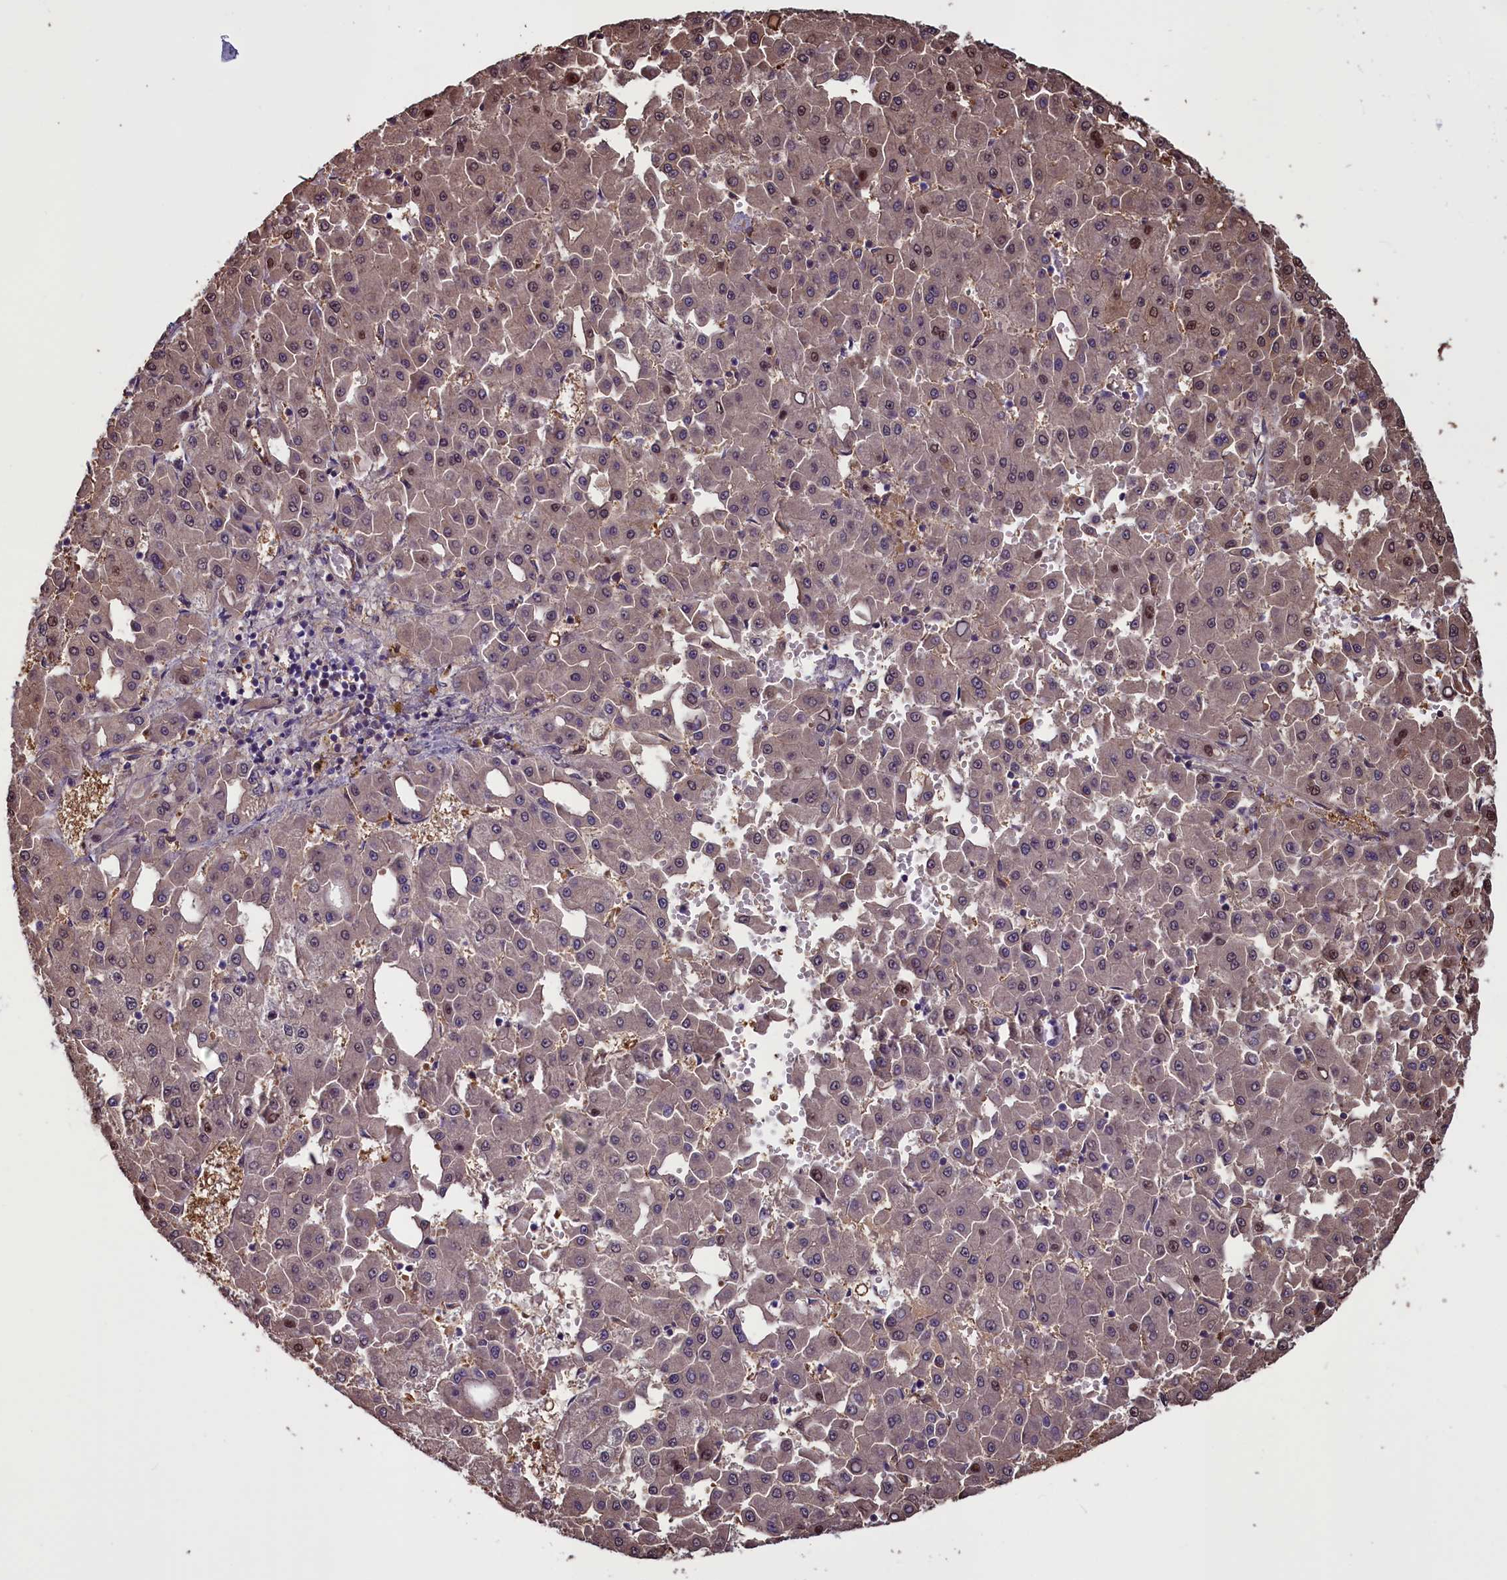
{"staining": {"intensity": "weak", "quantity": "25%-75%", "location": "cytoplasmic/membranous,nuclear"}, "tissue": "liver cancer", "cell_type": "Tumor cells", "image_type": "cancer", "snomed": [{"axis": "morphology", "description": "Carcinoma, Hepatocellular, NOS"}, {"axis": "topography", "description": "Liver"}], "caption": "Immunohistochemistry histopathology image of neoplastic tissue: human hepatocellular carcinoma (liver) stained using IHC exhibits low levels of weak protein expression localized specifically in the cytoplasmic/membranous and nuclear of tumor cells, appearing as a cytoplasmic/membranous and nuclear brown color.", "gene": "PDILT", "patient": {"sex": "male", "age": 47}}